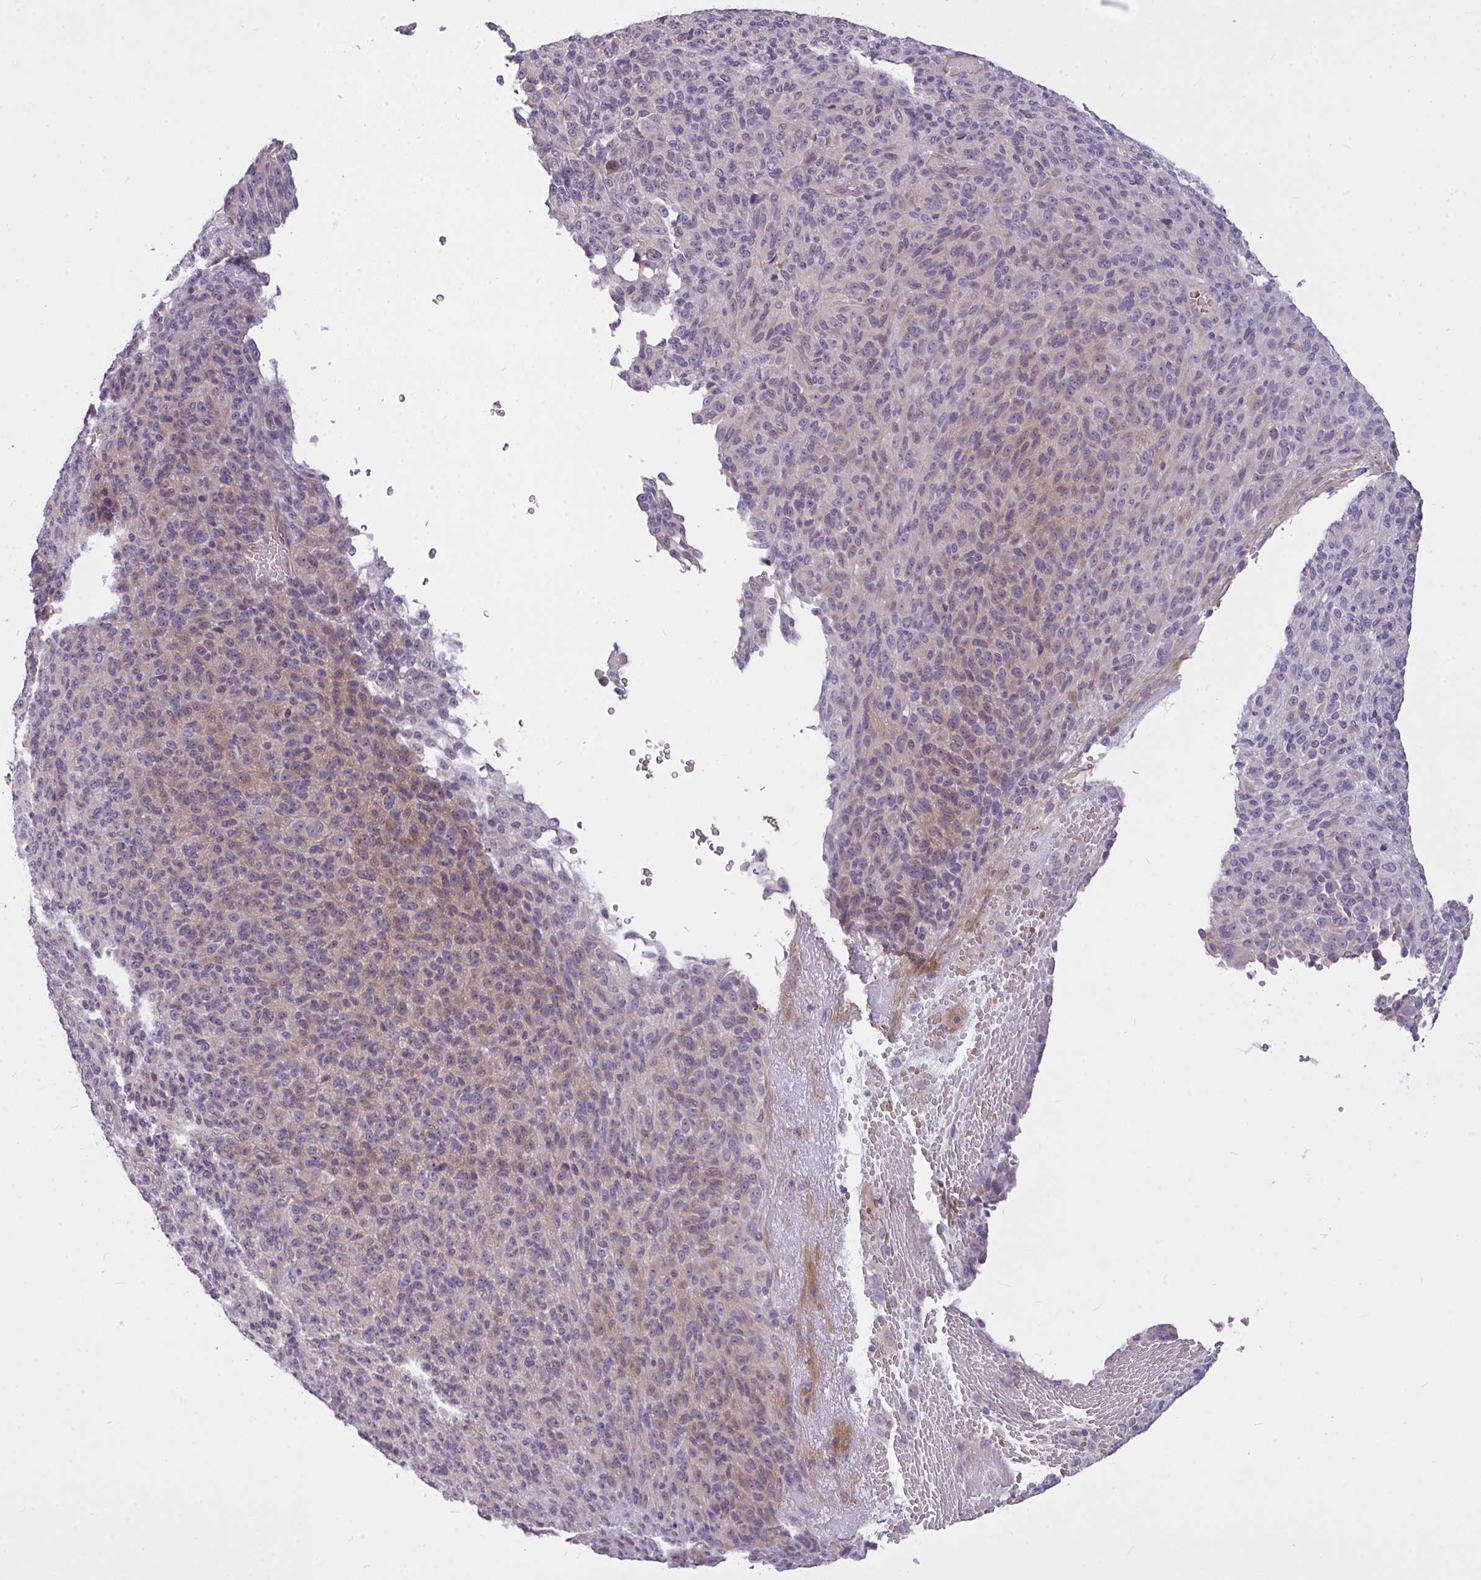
{"staining": {"intensity": "weak", "quantity": "25%-75%", "location": "cytoplasmic/membranous"}, "tissue": "melanoma", "cell_type": "Tumor cells", "image_type": "cancer", "snomed": [{"axis": "morphology", "description": "Malignant melanoma, Metastatic site"}, {"axis": "topography", "description": "Brain"}], "caption": "Tumor cells demonstrate low levels of weak cytoplasmic/membranous staining in approximately 25%-75% of cells in malignant melanoma (metastatic site). The staining was performed using DAB (3,3'-diaminobenzidine) to visualize the protein expression in brown, while the nuclei were stained in blue with hematoxylin (Magnification: 20x).", "gene": "MOCS1", "patient": {"sex": "female", "age": 56}}